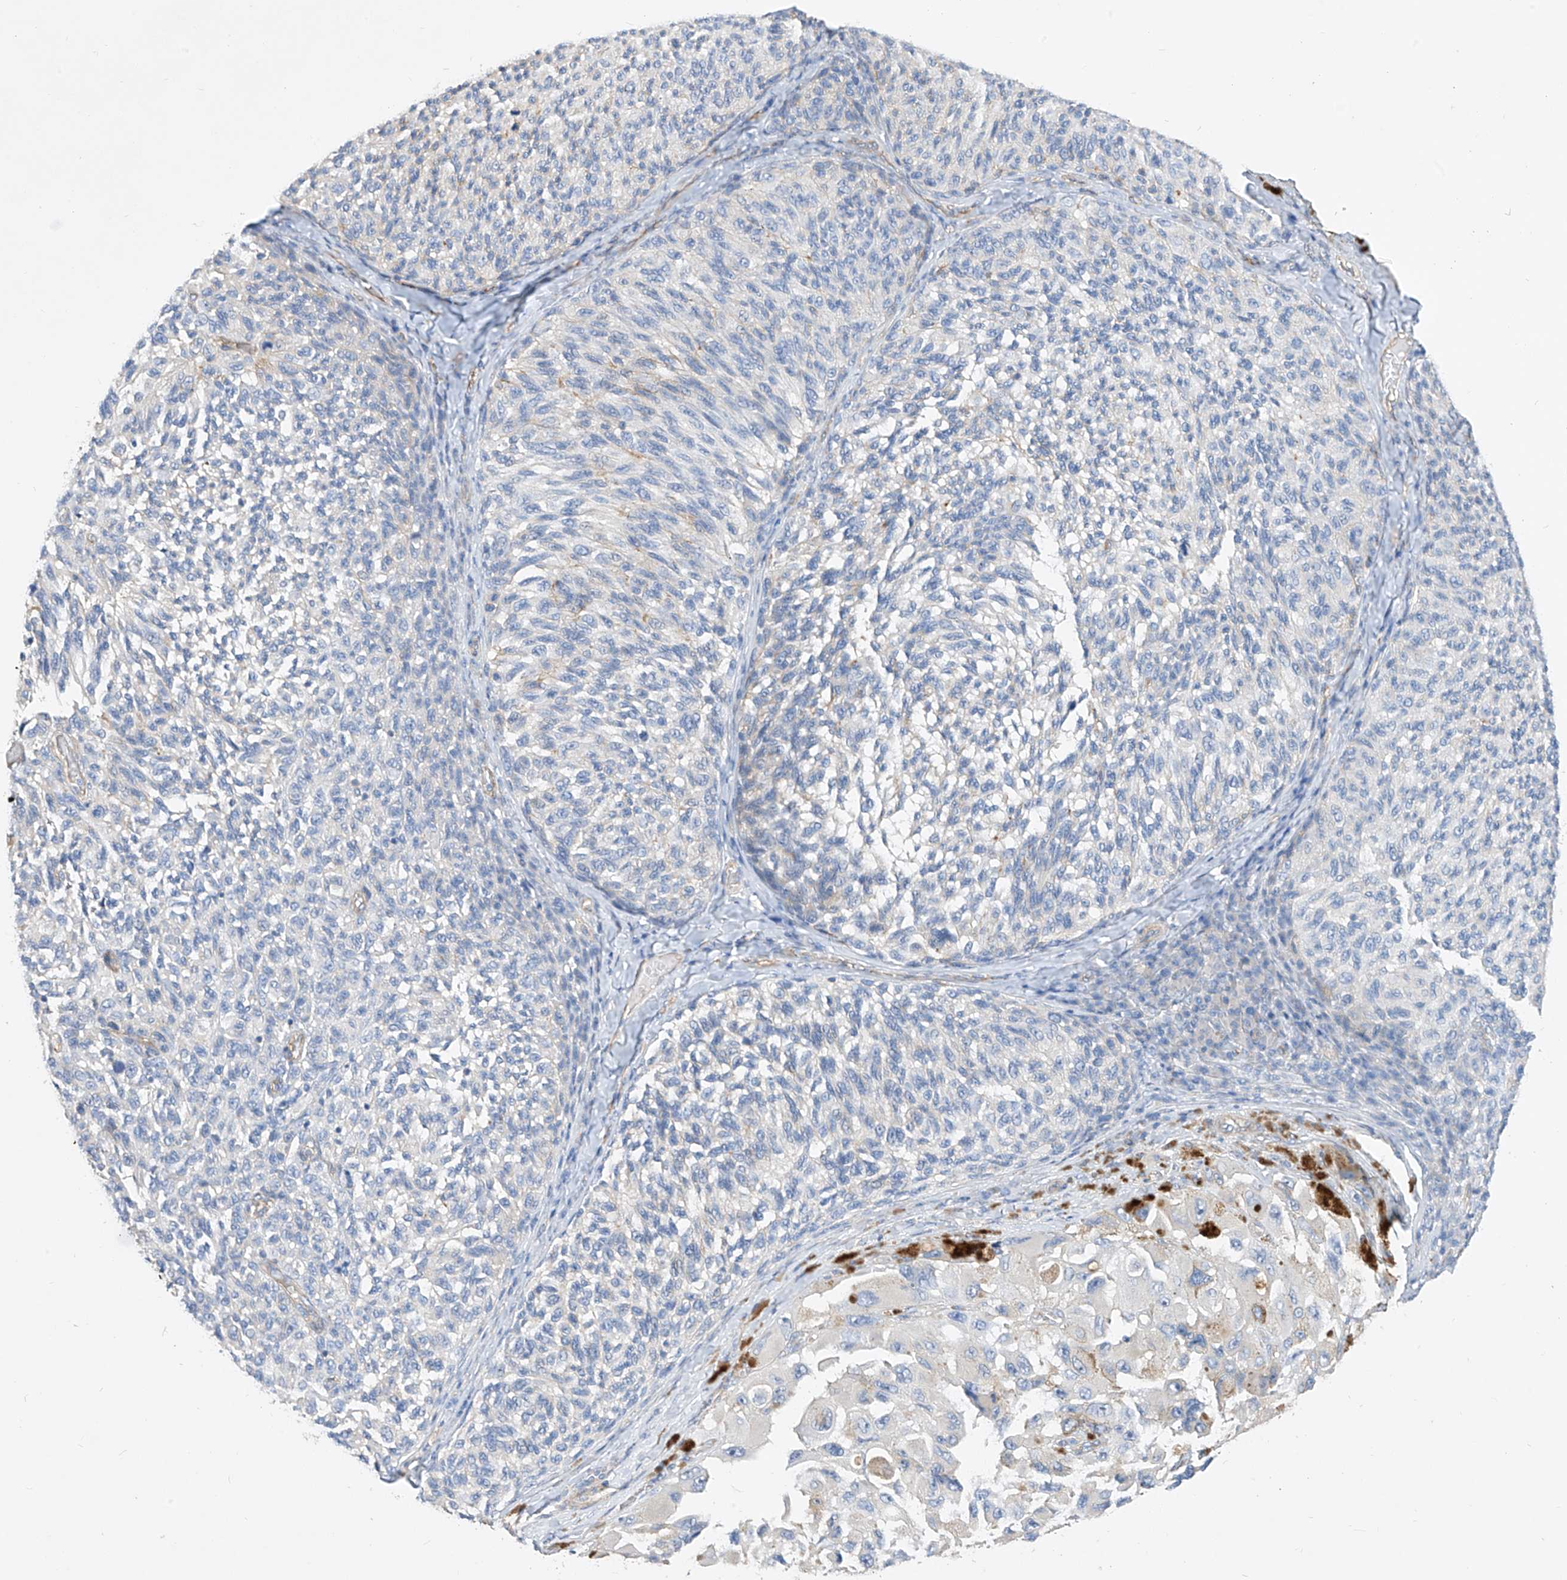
{"staining": {"intensity": "negative", "quantity": "none", "location": "none"}, "tissue": "melanoma", "cell_type": "Tumor cells", "image_type": "cancer", "snomed": [{"axis": "morphology", "description": "Malignant melanoma, NOS"}, {"axis": "topography", "description": "Skin"}], "caption": "This is an immunohistochemistry (IHC) photomicrograph of human melanoma. There is no staining in tumor cells.", "gene": "SCGB2A1", "patient": {"sex": "female", "age": 73}}